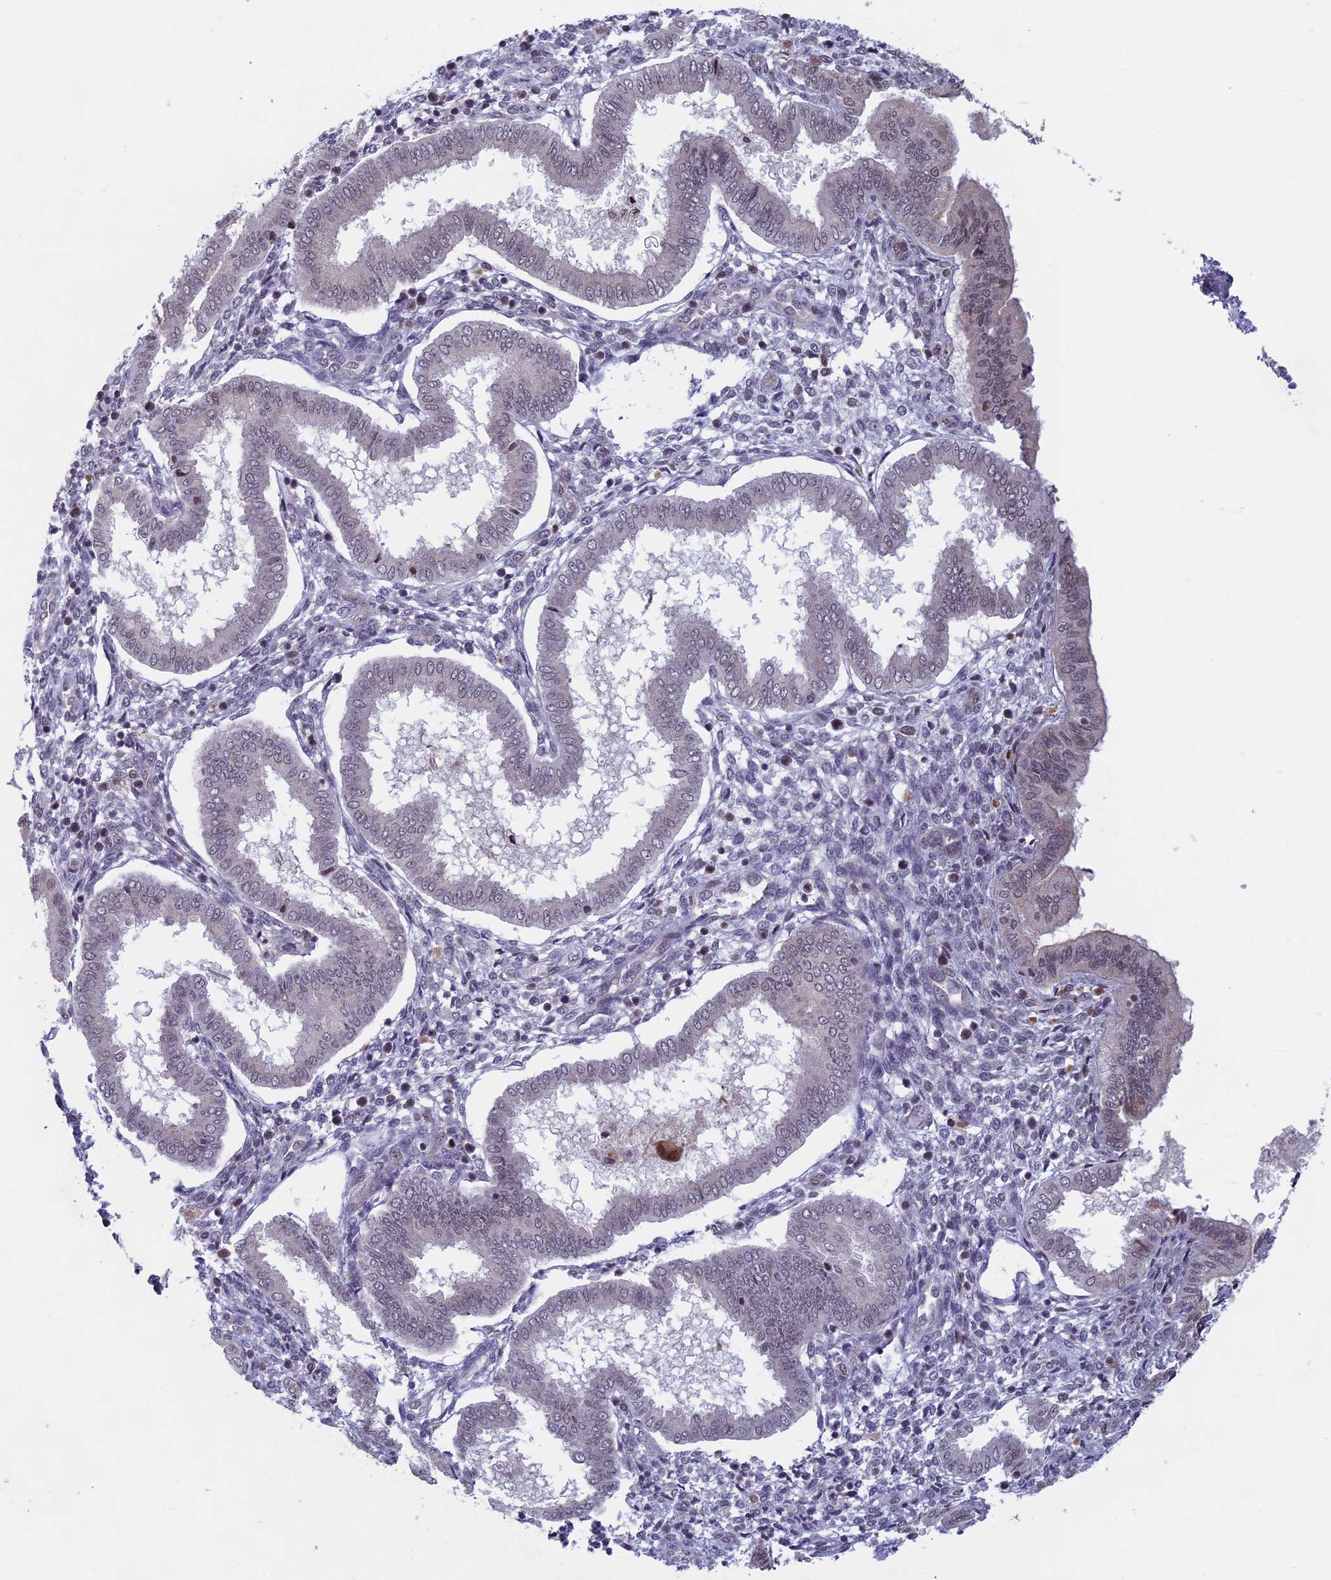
{"staining": {"intensity": "negative", "quantity": "none", "location": "none"}, "tissue": "endometrium", "cell_type": "Cells in endometrial stroma", "image_type": "normal", "snomed": [{"axis": "morphology", "description": "Normal tissue, NOS"}, {"axis": "topography", "description": "Endometrium"}], "caption": "A histopathology image of human endometrium is negative for staining in cells in endometrial stroma. (Stains: DAB immunohistochemistry (IHC) with hematoxylin counter stain, Microscopy: brightfield microscopy at high magnification).", "gene": "SPIRE1", "patient": {"sex": "female", "age": 24}}